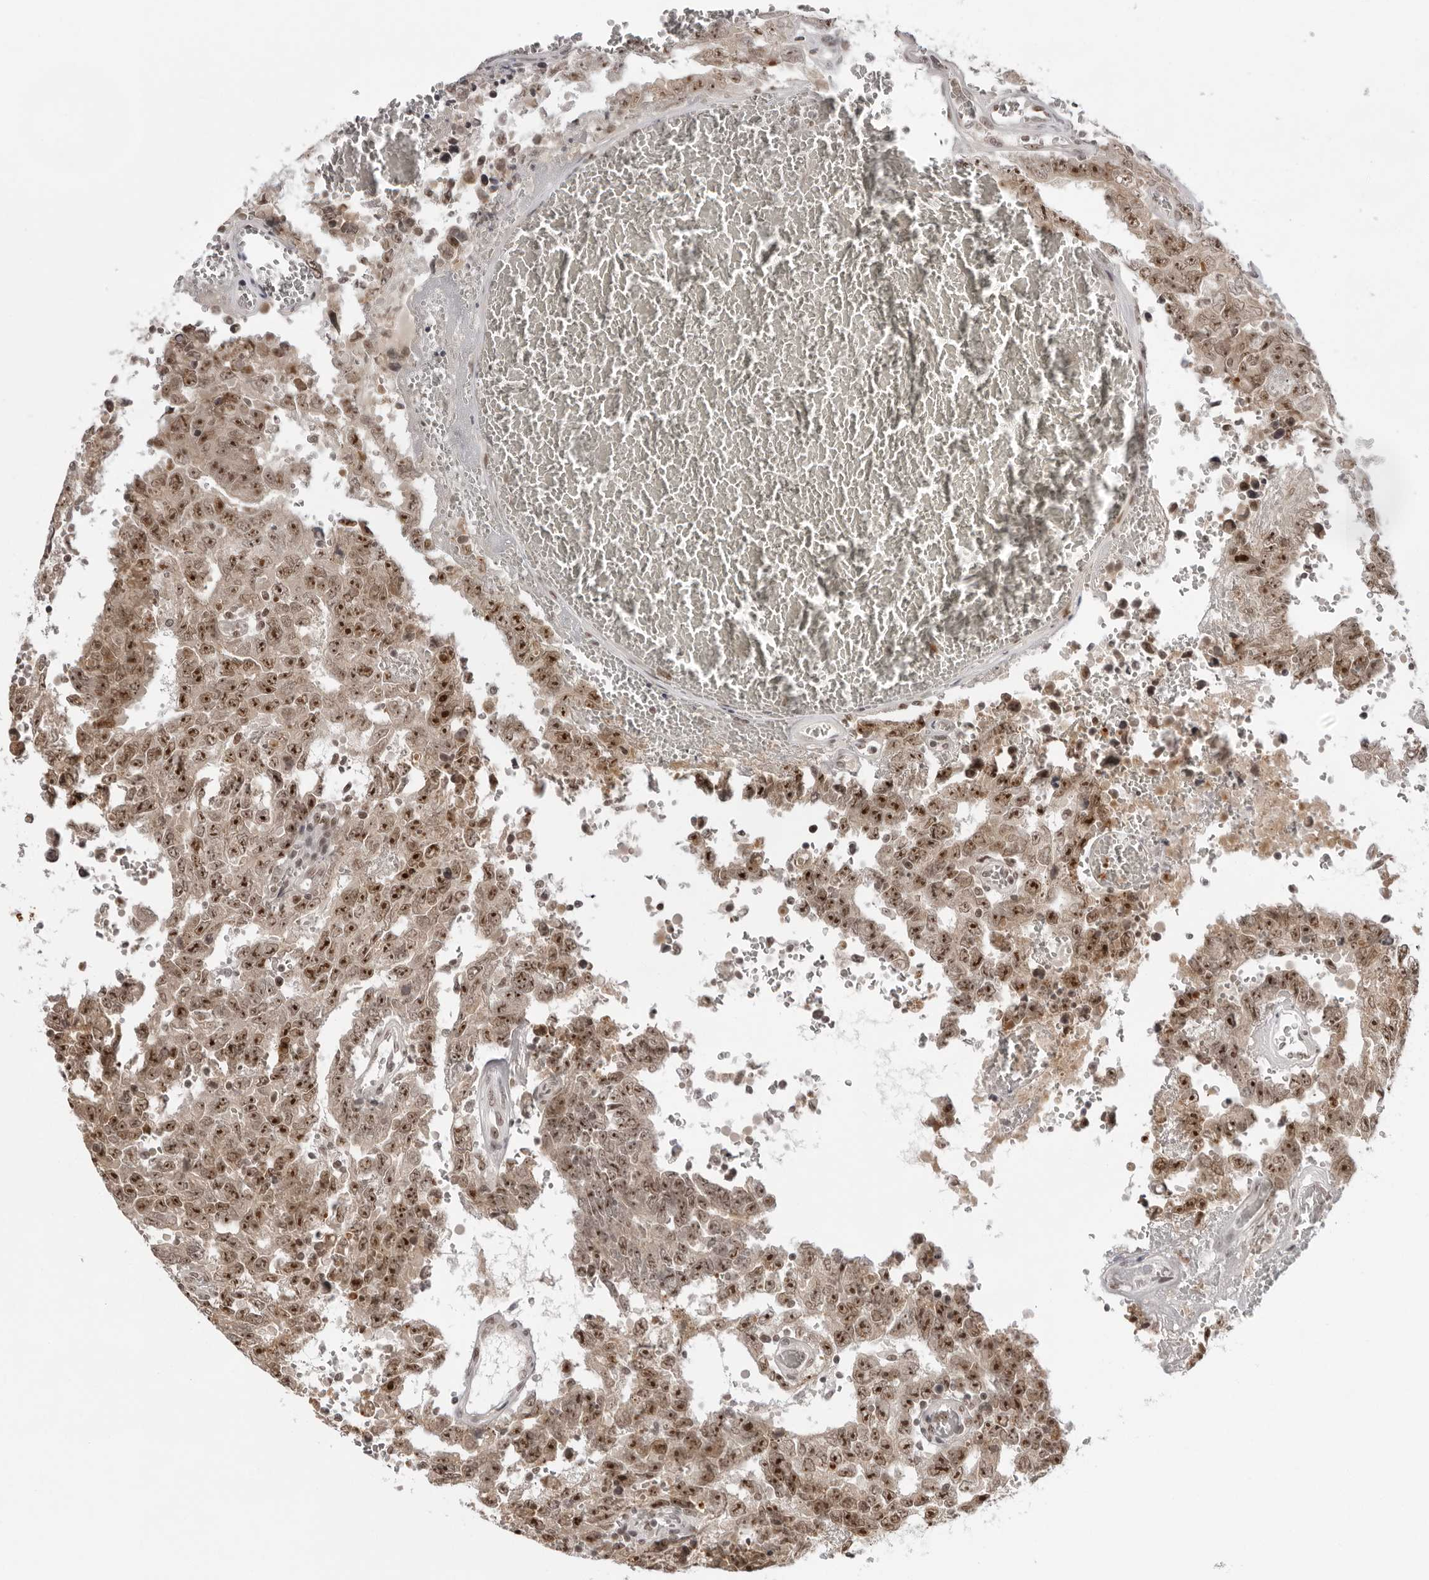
{"staining": {"intensity": "moderate", "quantity": ">75%", "location": "cytoplasmic/membranous,nuclear"}, "tissue": "testis cancer", "cell_type": "Tumor cells", "image_type": "cancer", "snomed": [{"axis": "morphology", "description": "Carcinoma, Embryonal, NOS"}, {"axis": "topography", "description": "Testis"}], "caption": "A micrograph showing moderate cytoplasmic/membranous and nuclear expression in approximately >75% of tumor cells in testis cancer, as visualized by brown immunohistochemical staining.", "gene": "EXOSC10", "patient": {"sex": "male", "age": 26}}